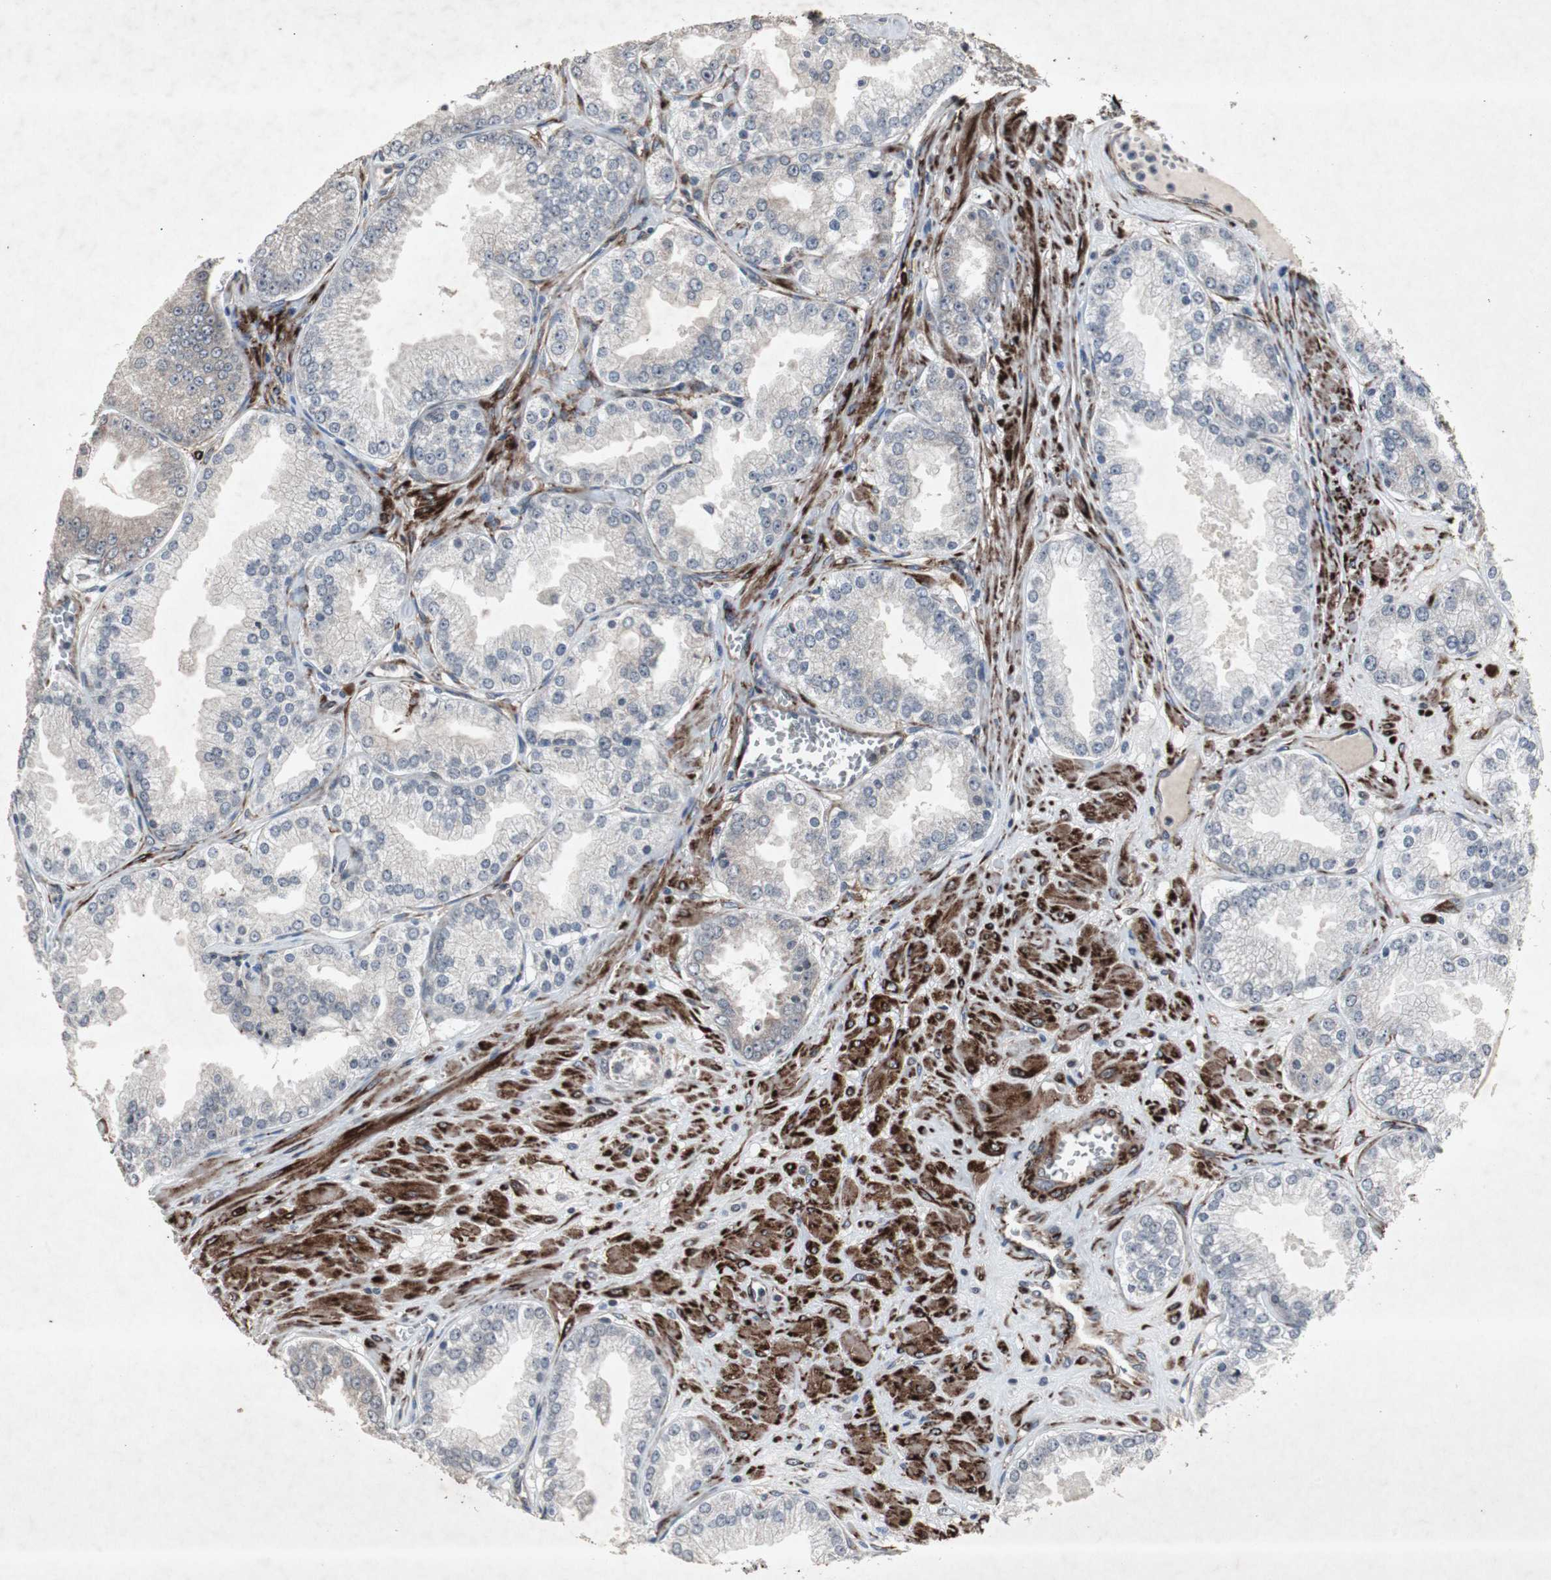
{"staining": {"intensity": "negative", "quantity": "none", "location": "none"}, "tissue": "prostate cancer", "cell_type": "Tumor cells", "image_type": "cancer", "snomed": [{"axis": "morphology", "description": "Adenocarcinoma, High grade"}, {"axis": "topography", "description": "Prostate"}], "caption": "The immunohistochemistry photomicrograph has no significant staining in tumor cells of prostate cancer (high-grade adenocarcinoma) tissue.", "gene": "CRADD", "patient": {"sex": "male", "age": 61}}